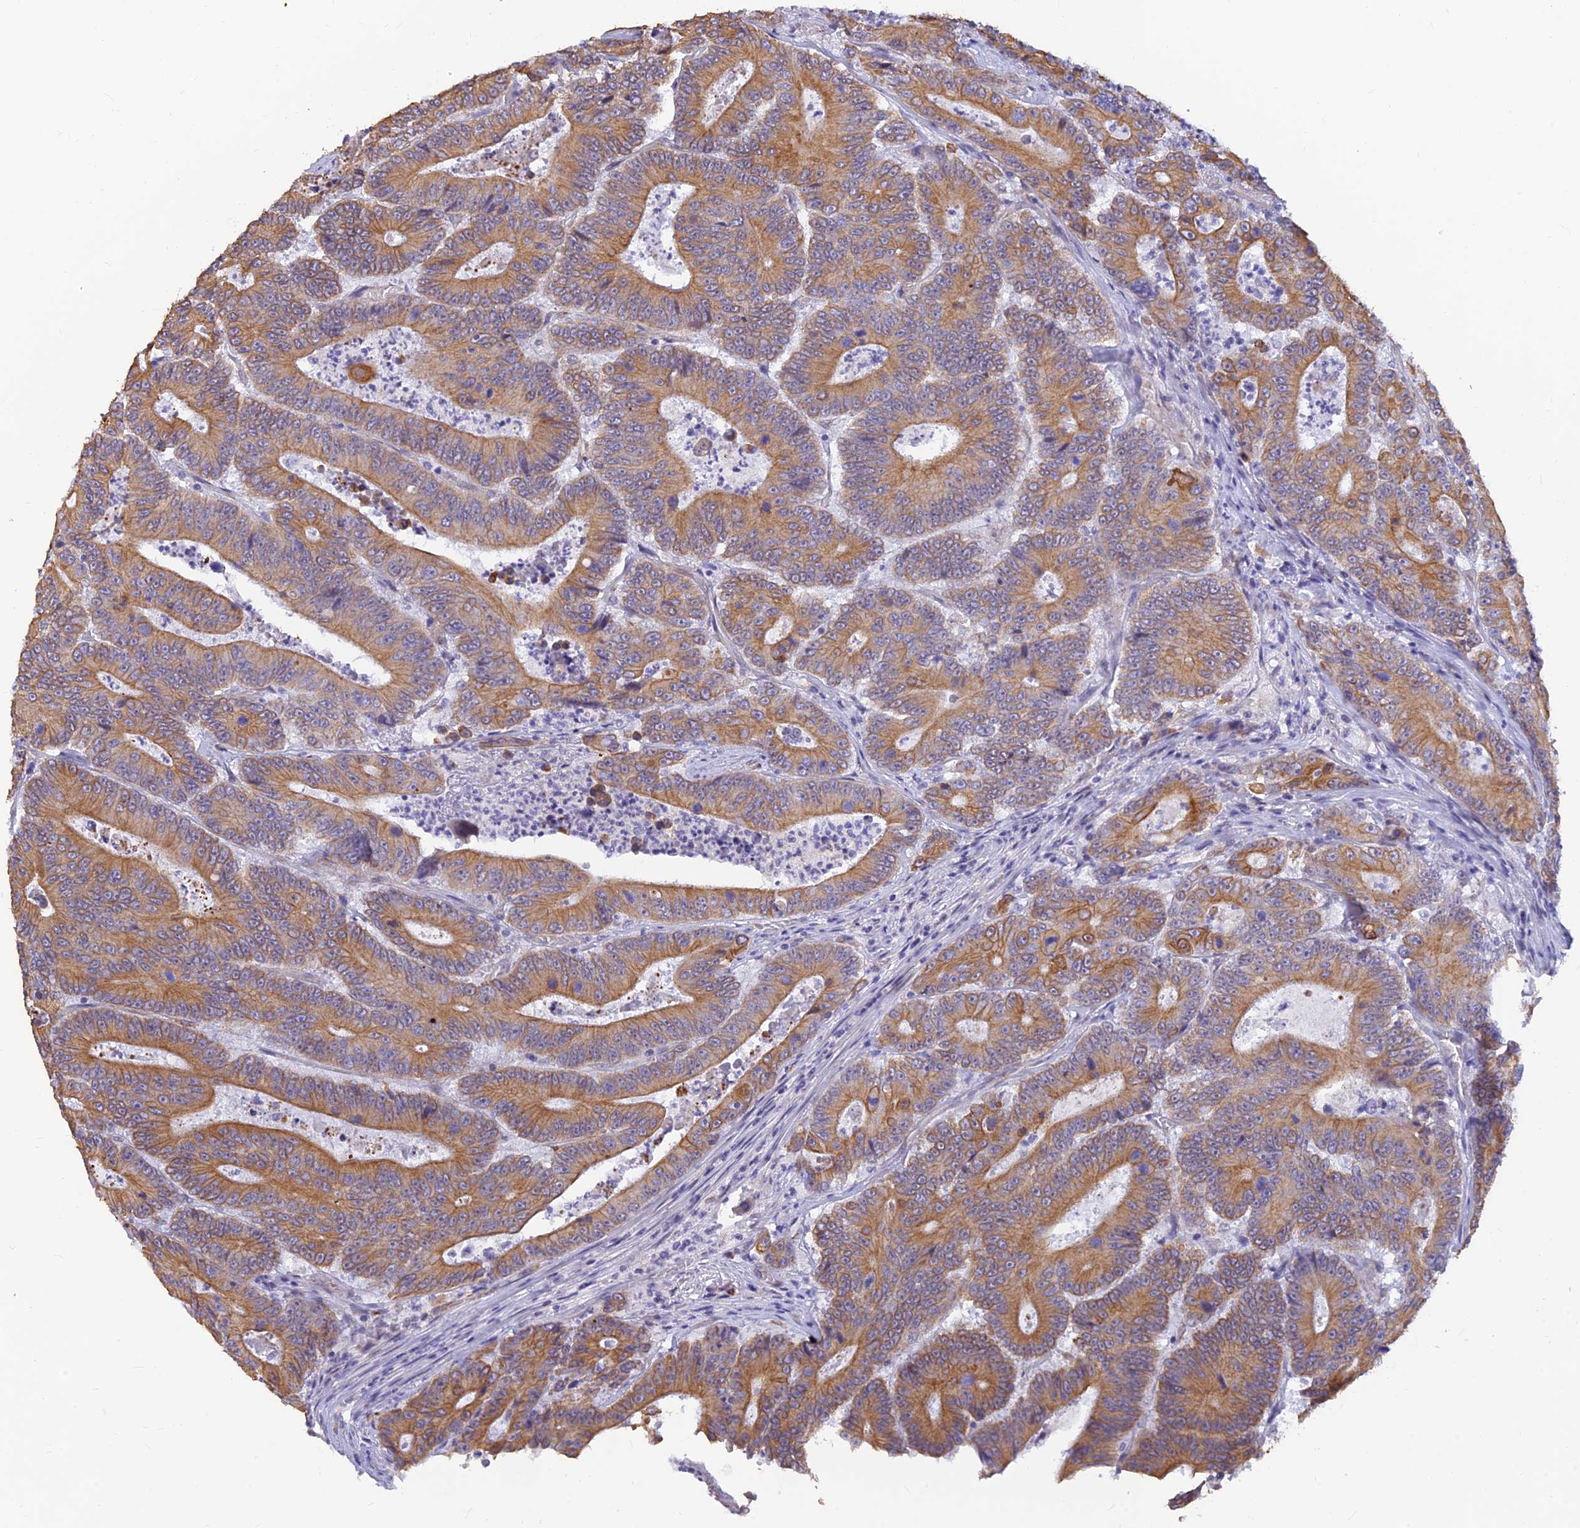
{"staining": {"intensity": "moderate", "quantity": ">75%", "location": "cytoplasmic/membranous"}, "tissue": "colorectal cancer", "cell_type": "Tumor cells", "image_type": "cancer", "snomed": [{"axis": "morphology", "description": "Adenocarcinoma, NOS"}, {"axis": "topography", "description": "Colon"}], "caption": "The photomicrograph exhibits staining of colorectal adenocarcinoma, revealing moderate cytoplasmic/membranous protein positivity (brown color) within tumor cells. (DAB IHC, brown staining for protein, blue staining for nuclei).", "gene": "ALDH1L2", "patient": {"sex": "male", "age": 83}}